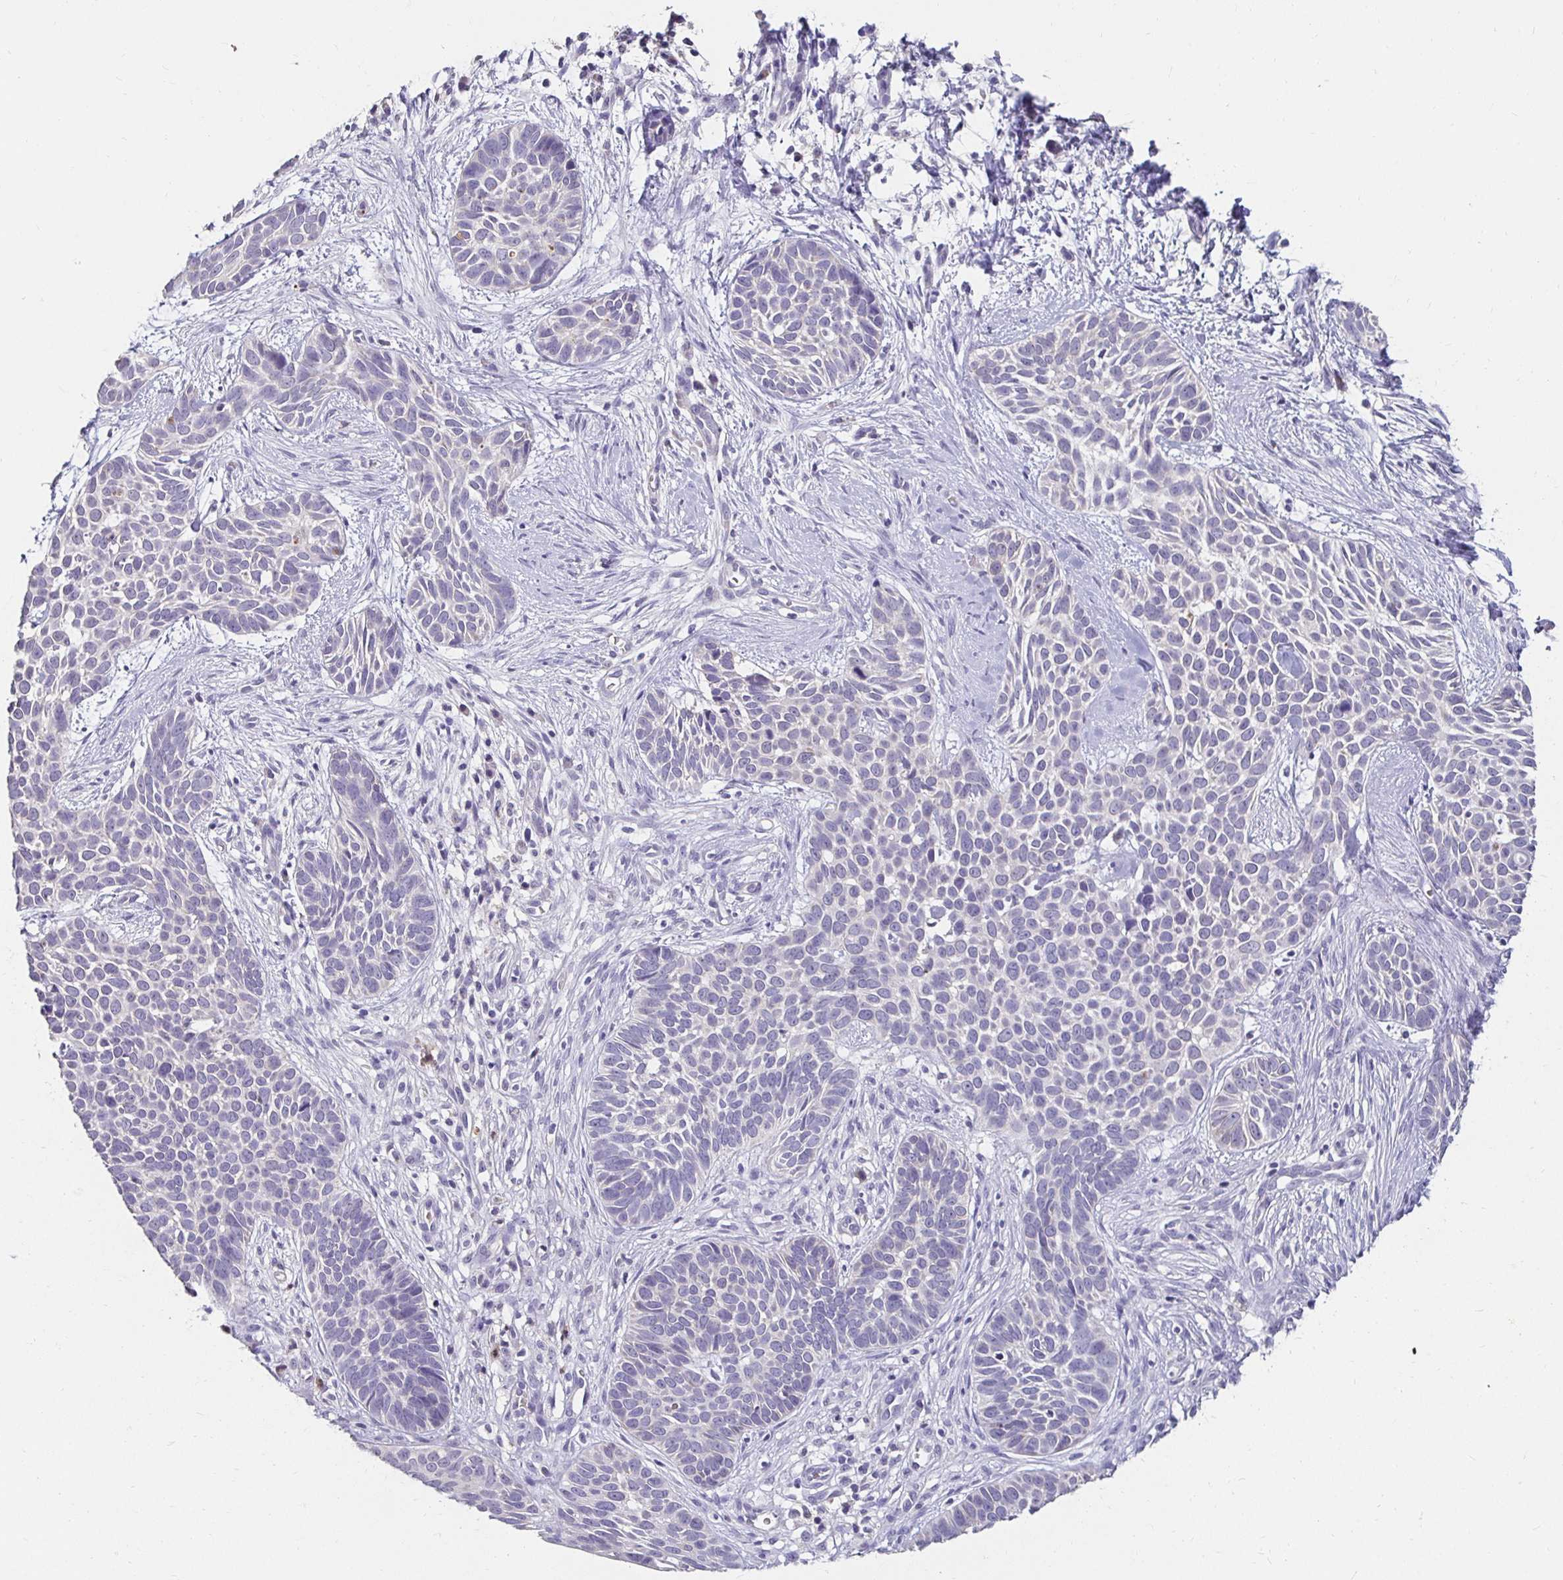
{"staining": {"intensity": "negative", "quantity": "none", "location": "none"}, "tissue": "skin cancer", "cell_type": "Tumor cells", "image_type": "cancer", "snomed": [{"axis": "morphology", "description": "Basal cell carcinoma"}, {"axis": "topography", "description": "Skin"}], "caption": "Immunohistochemical staining of human basal cell carcinoma (skin) exhibits no significant positivity in tumor cells. The staining was performed using DAB (3,3'-diaminobenzidine) to visualize the protein expression in brown, while the nuclei were stained in blue with hematoxylin (Magnification: 20x).", "gene": "GK2", "patient": {"sex": "male", "age": 69}}